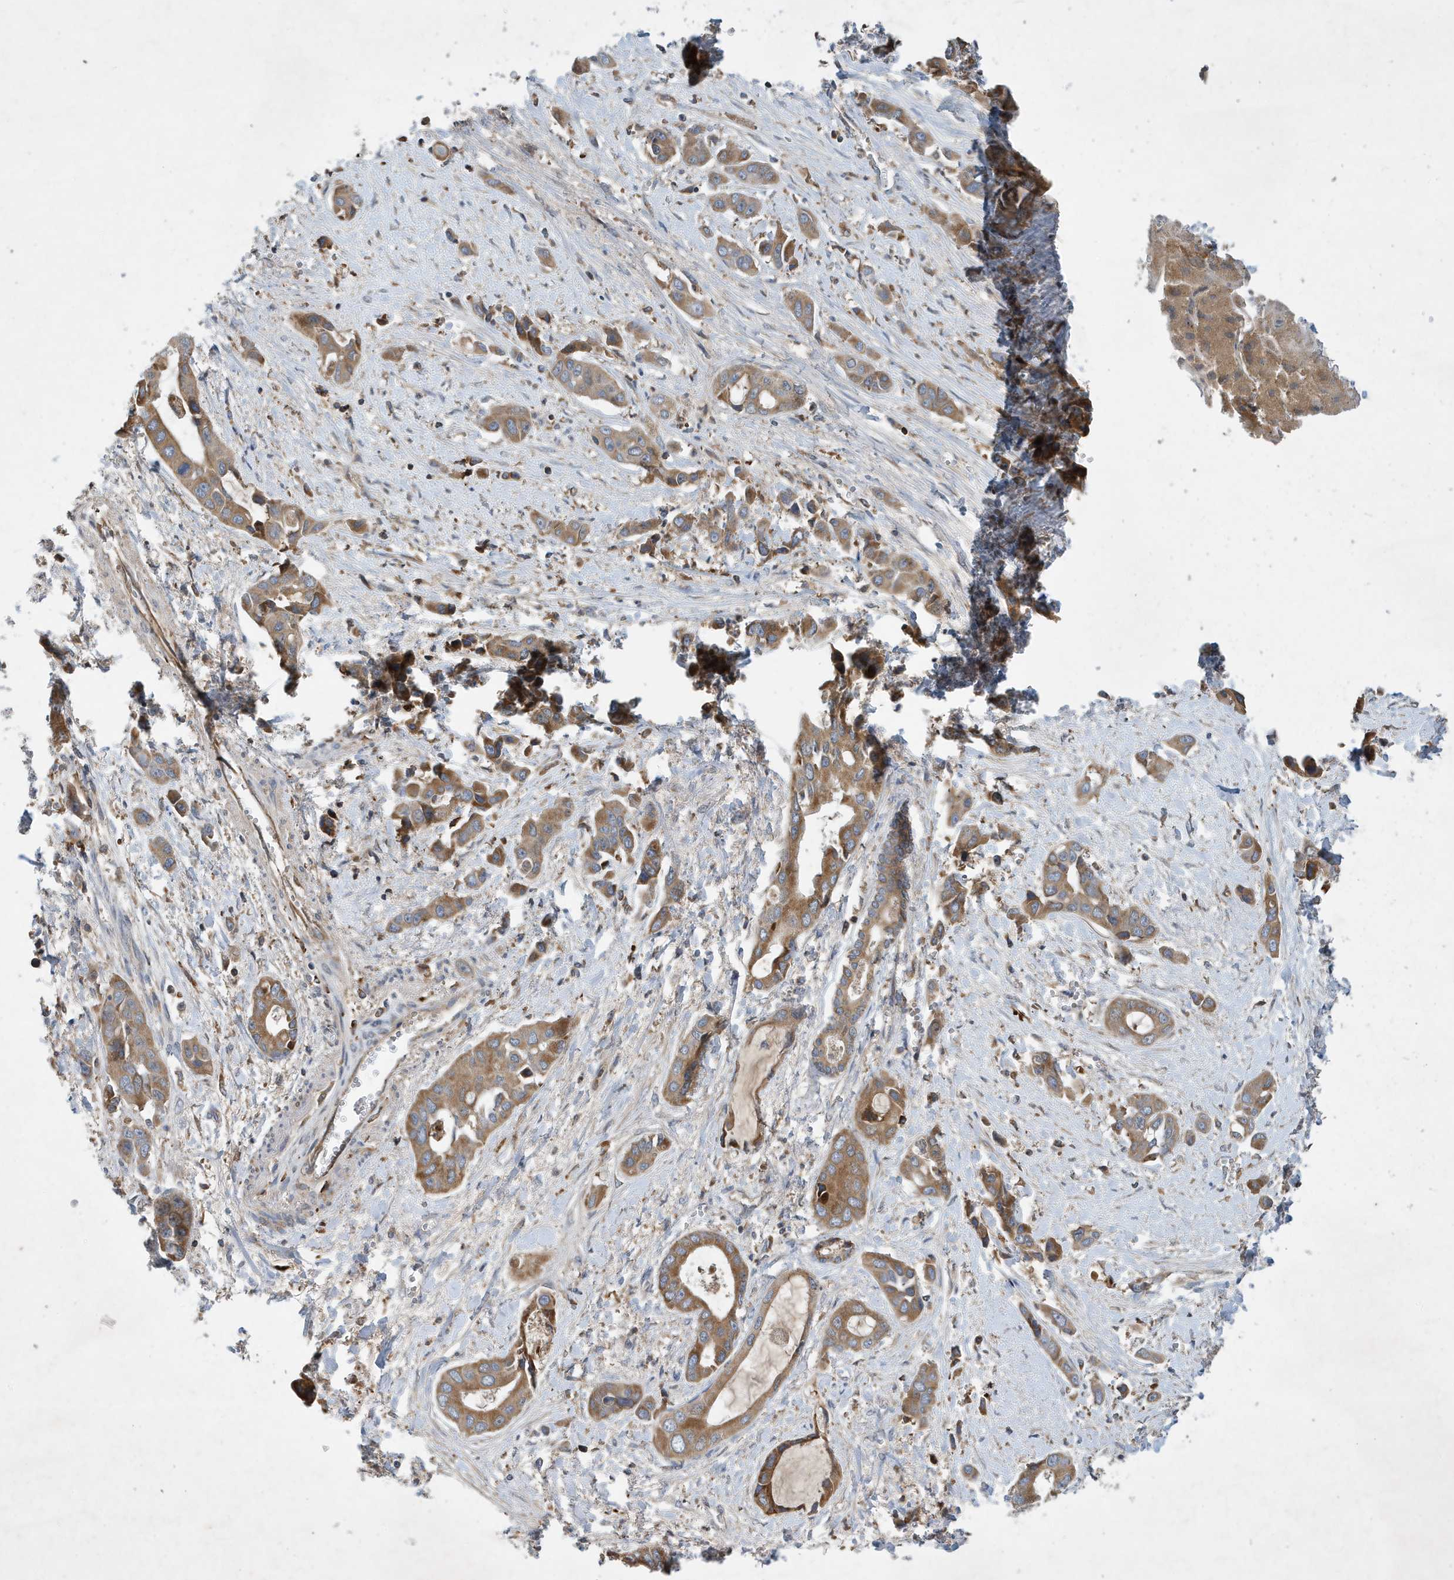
{"staining": {"intensity": "moderate", "quantity": ">75%", "location": "cytoplasmic/membranous"}, "tissue": "liver cancer", "cell_type": "Tumor cells", "image_type": "cancer", "snomed": [{"axis": "morphology", "description": "Cholangiocarcinoma"}, {"axis": "topography", "description": "Liver"}], "caption": "Moderate cytoplasmic/membranous protein staining is present in about >75% of tumor cells in cholangiocarcinoma (liver).", "gene": "STK19", "patient": {"sex": "female", "age": 52}}